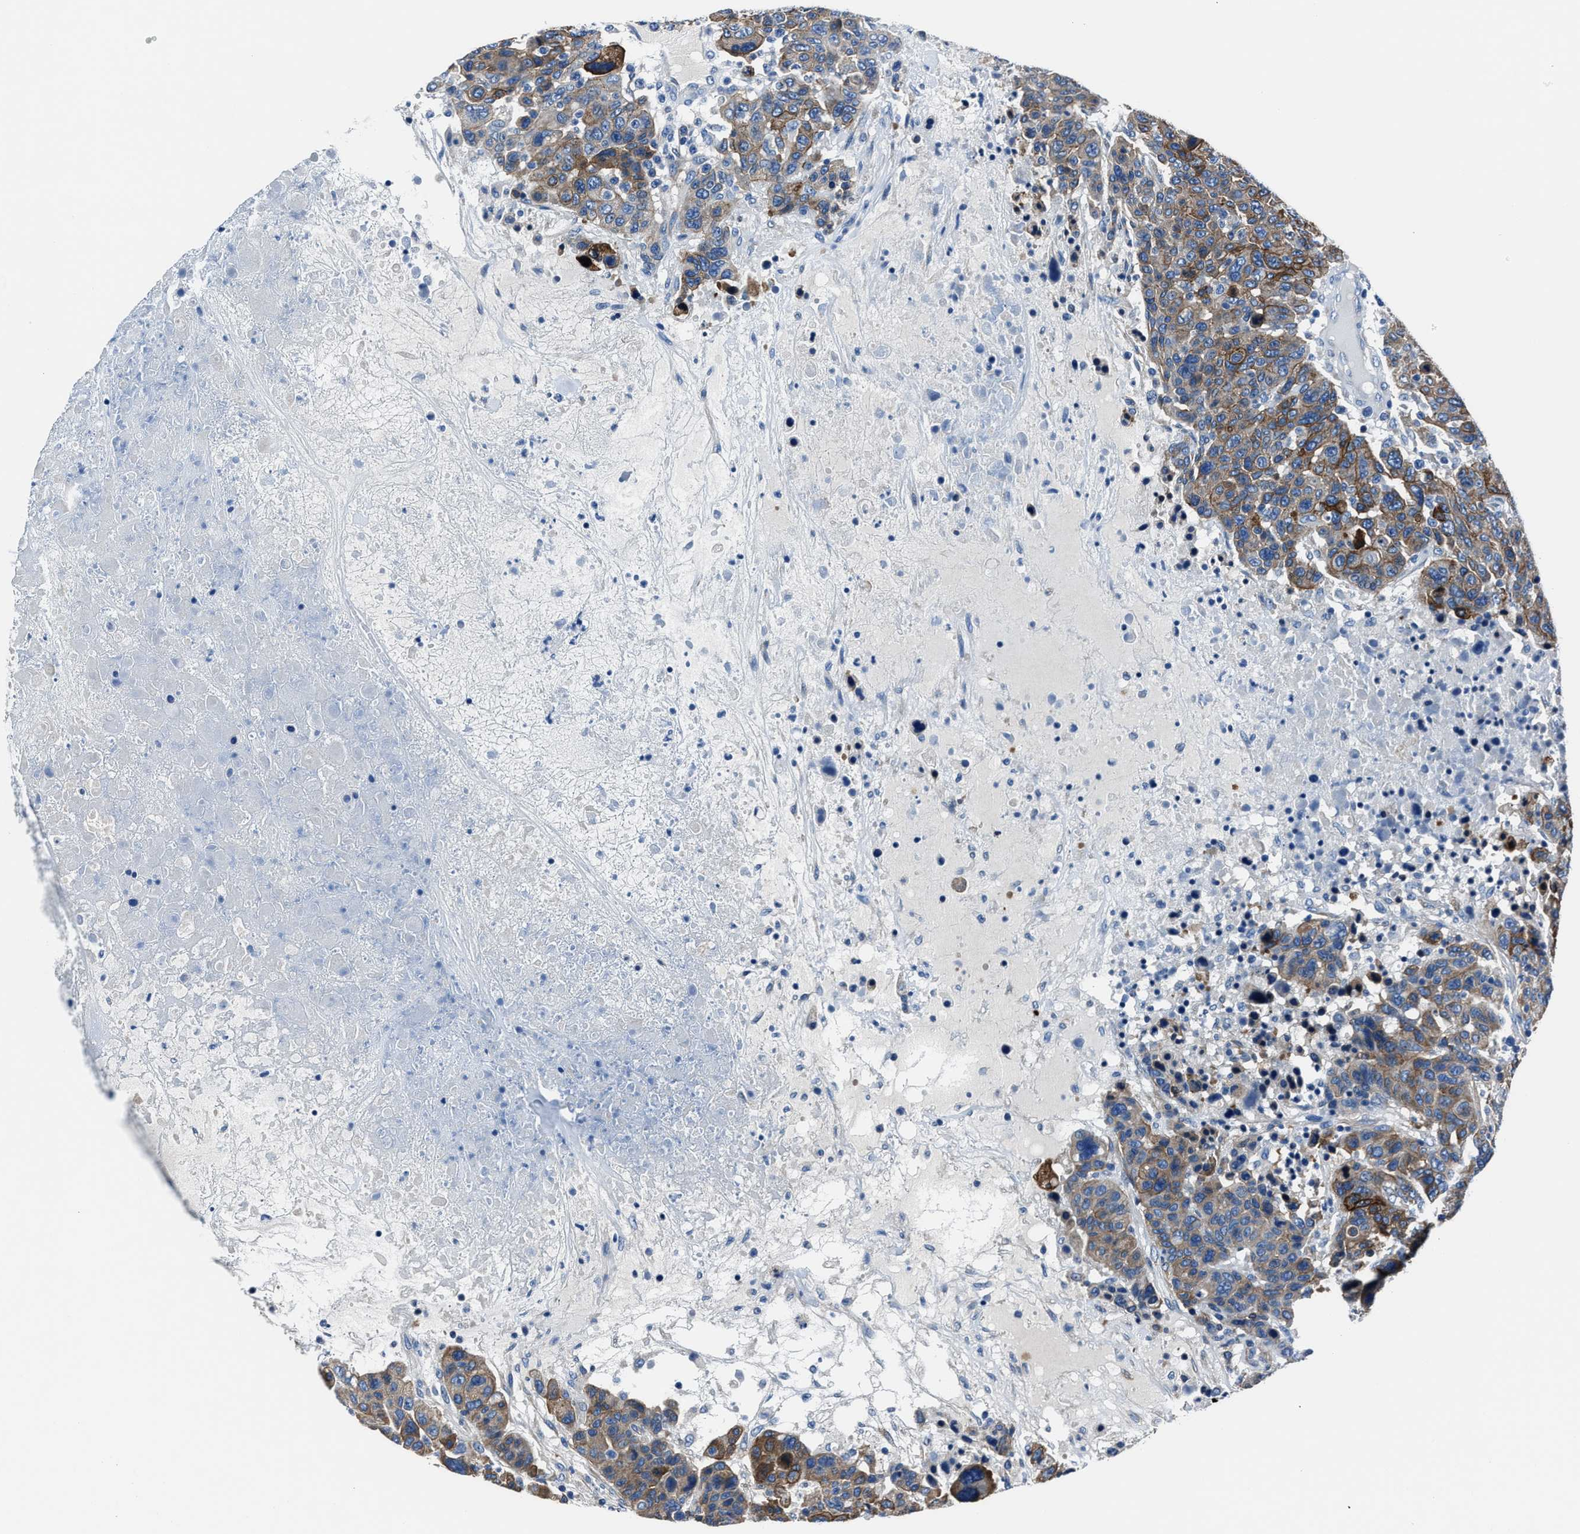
{"staining": {"intensity": "moderate", "quantity": ">75%", "location": "cytoplasmic/membranous"}, "tissue": "breast cancer", "cell_type": "Tumor cells", "image_type": "cancer", "snomed": [{"axis": "morphology", "description": "Duct carcinoma"}, {"axis": "topography", "description": "Breast"}], "caption": "High-power microscopy captured an IHC histopathology image of breast cancer (infiltrating ductal carcinoma), revealing moderate cytoplasmic/membranous expression in about >75% of tumor cells.", "gene": "LMO7", "patient": {"sex": "female", "age": 37}}